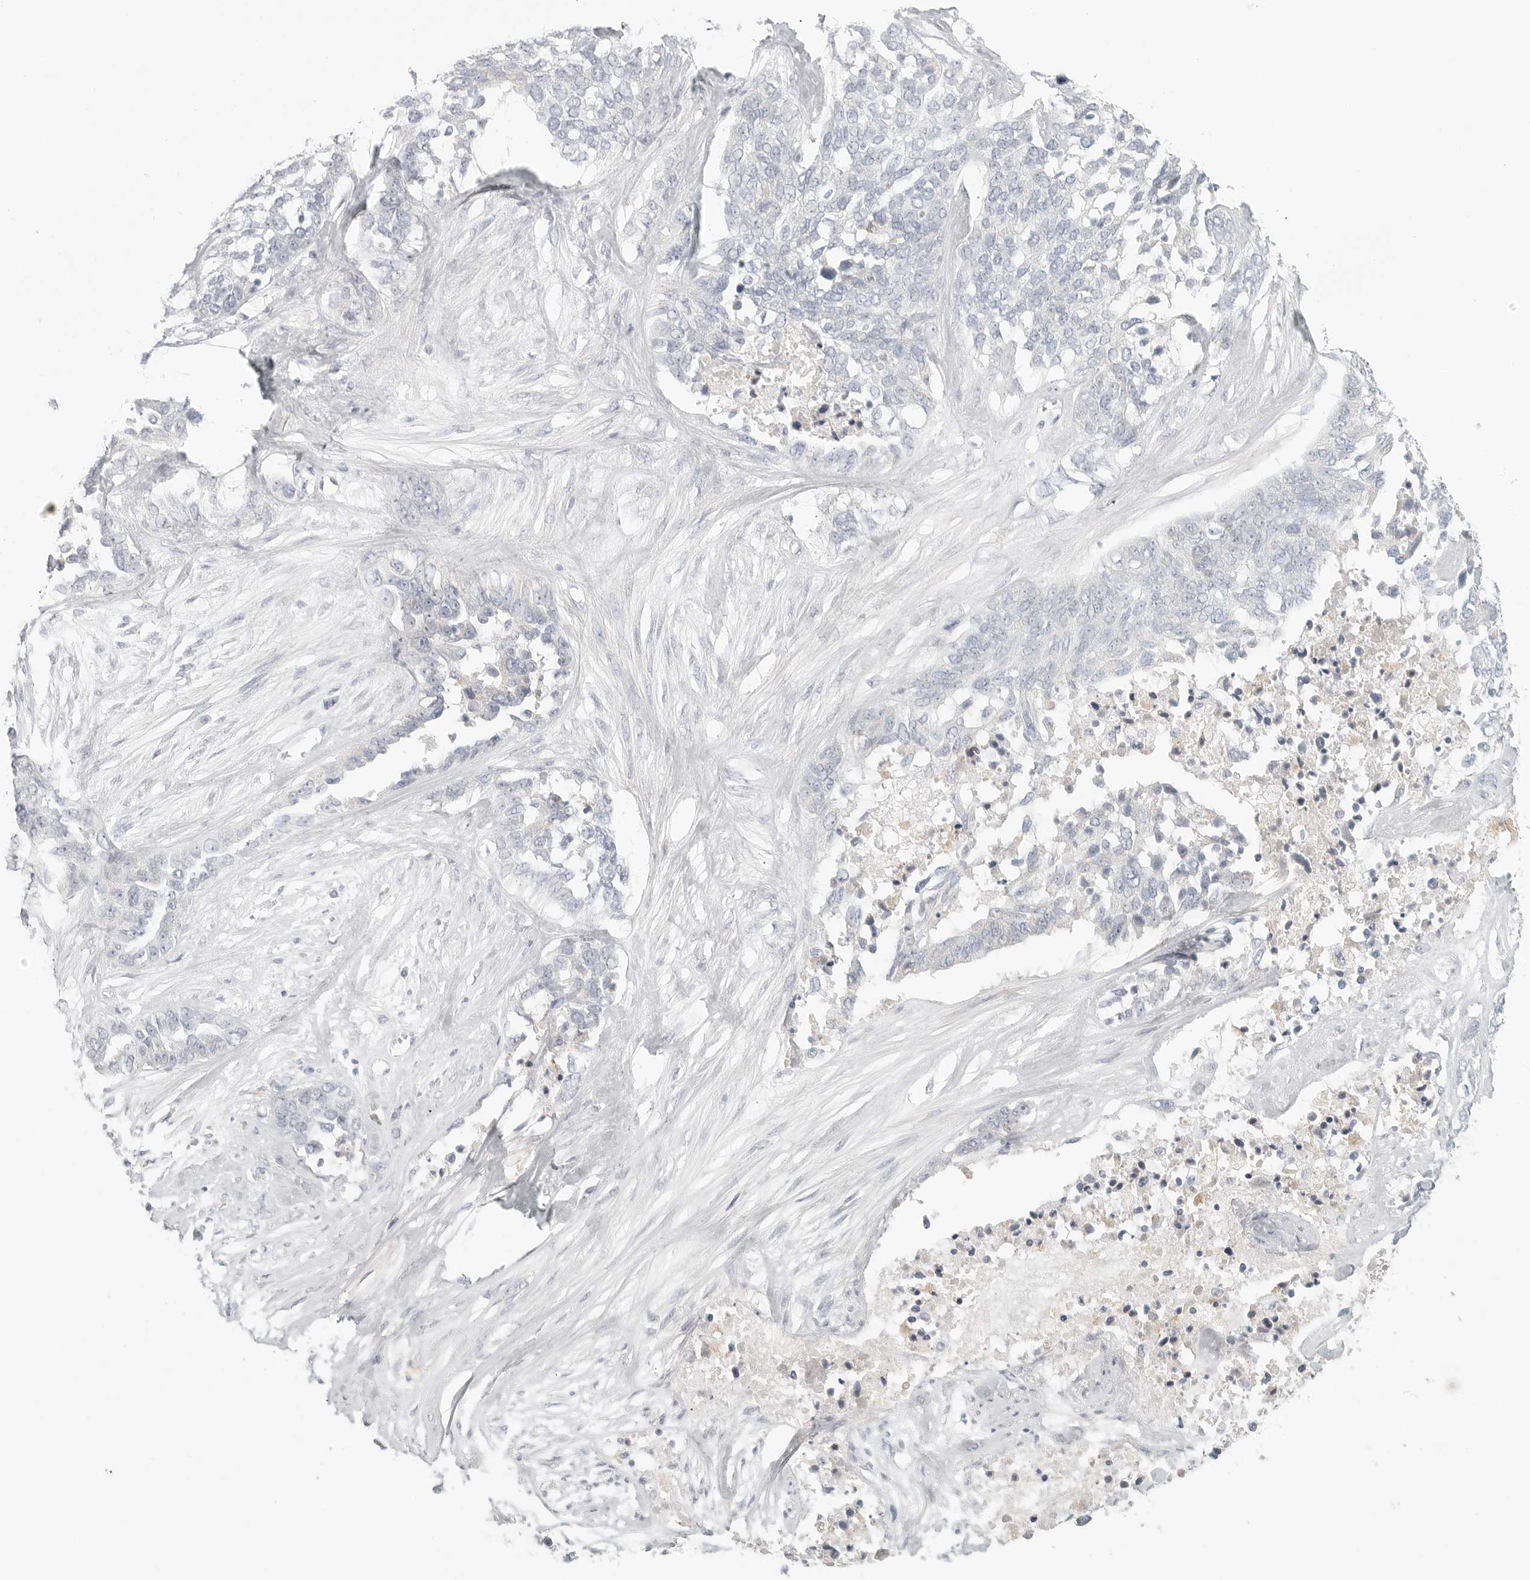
{"staining": {"intensity": "negative", "quantity": "none", "location": "none"}, "tissue": "ovarian cancer", "cell_type": "Tumor cells", "image_type": "cancer", "snomed": [{"axis": "morphology", "description": "Cystadenocarcinoma, serous, NOS"}, {"axis": "topography", "description": "Ovary"}], "caption": "Immunohistochemical staining of human ovarian serous cystadenocarcinoma exhibits no significant positivity in tumor cells.", "gene": "SLC25A36", "patient": {"sex": "female", "age": 44}}